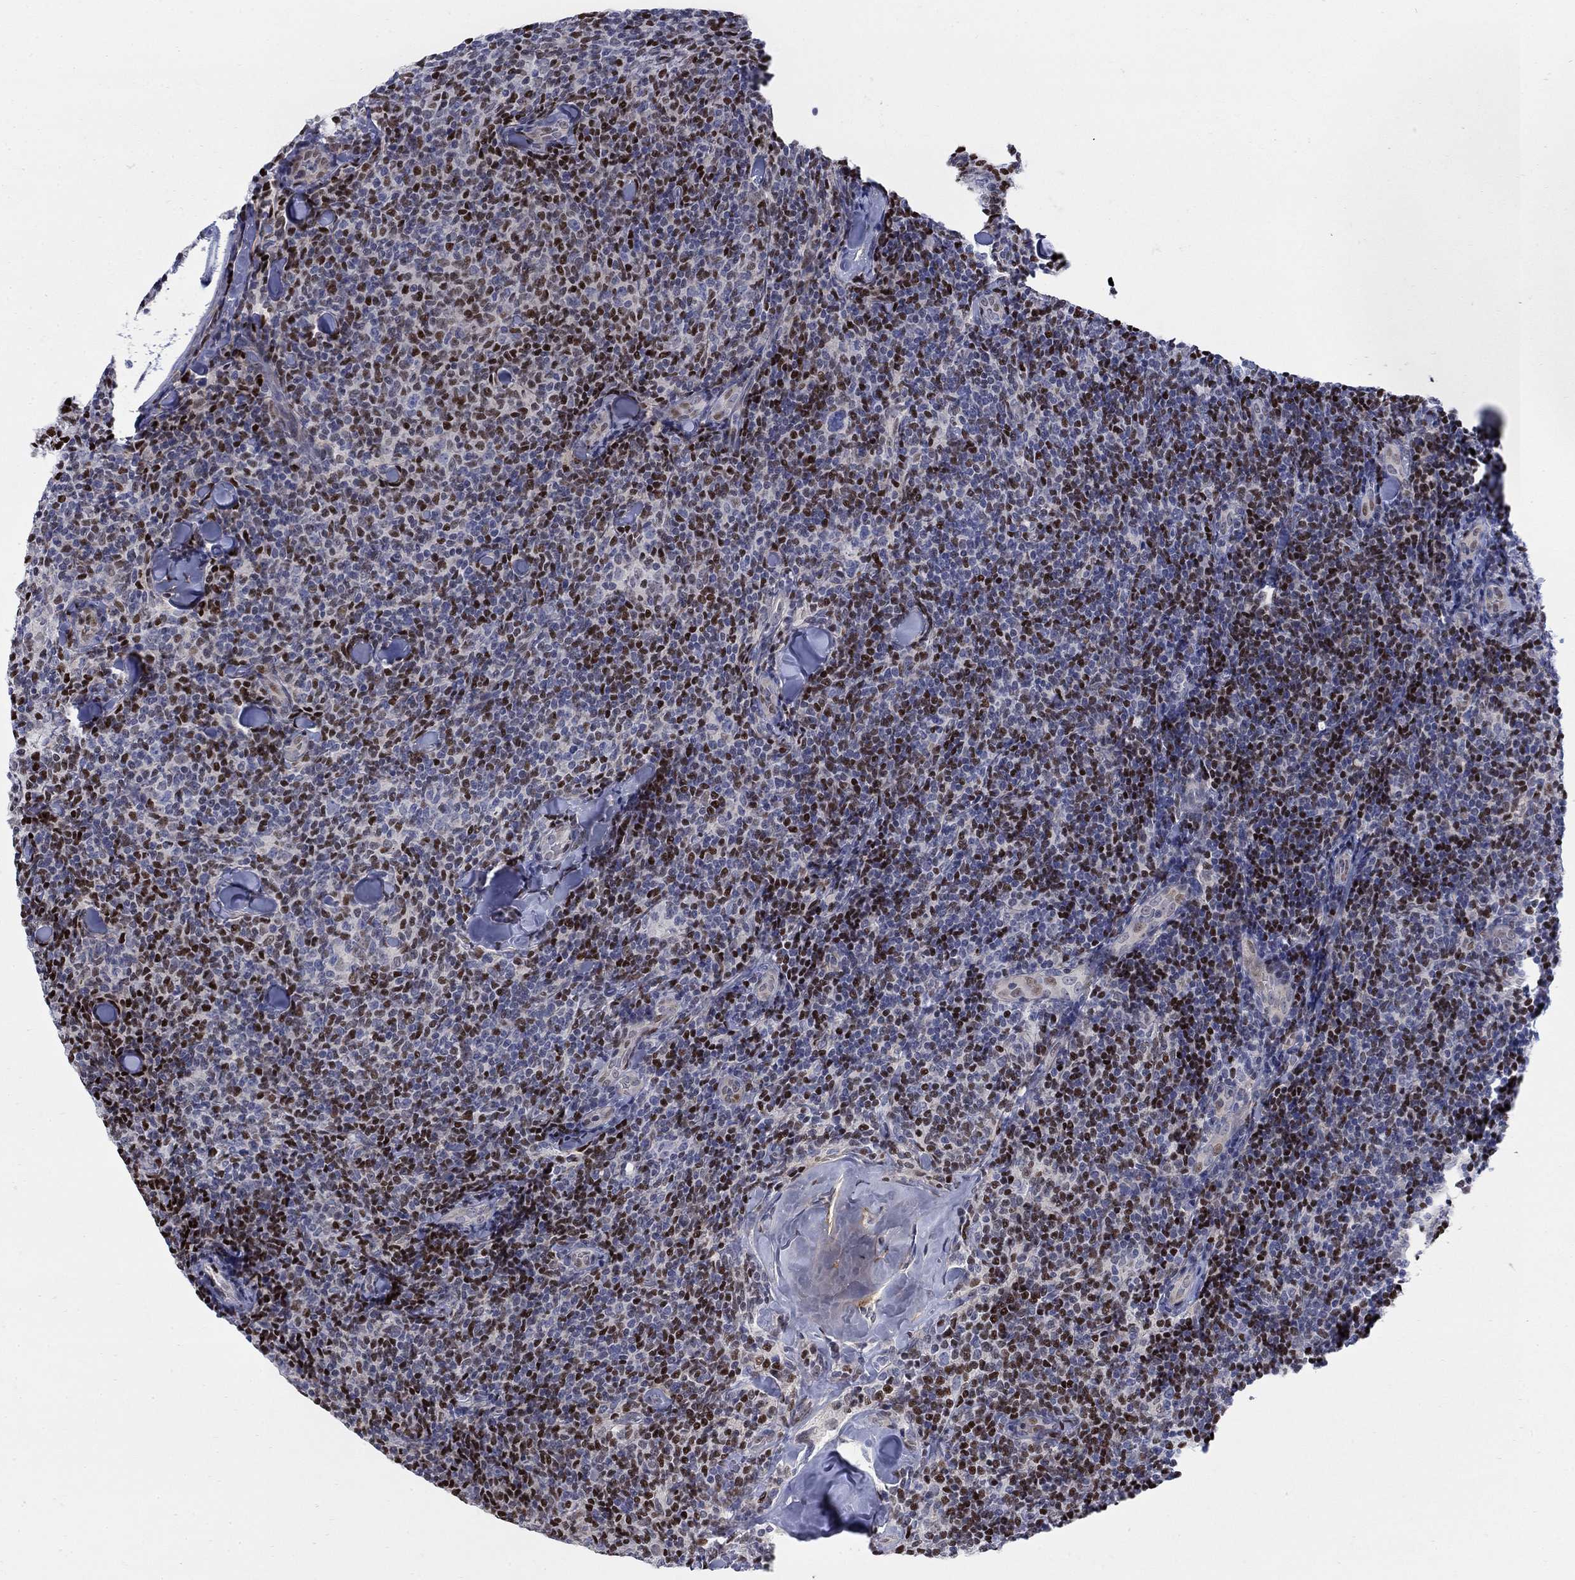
{"staining": {"intensity": "strong", "quantity": "<25%", "location": "nuclear"}, "tissue": "lymphoma", "cell_type": "Tumor cells", "image_type": "cancer", "snomed": [{"axis": "morphology", "description": "Malignant lymphoma, non-Hodgkin's type, Low grade"}, {"axis": "topography", "description": "Lymph node"}], "caption": "Strong nuclear protein expression is present in approximately <25% of tumor cells in malignant lymphoma, non-Hodgkin's type (low-grade).", "gene": "MYO3A", "patient": {"sex": "female", "age": 56}}